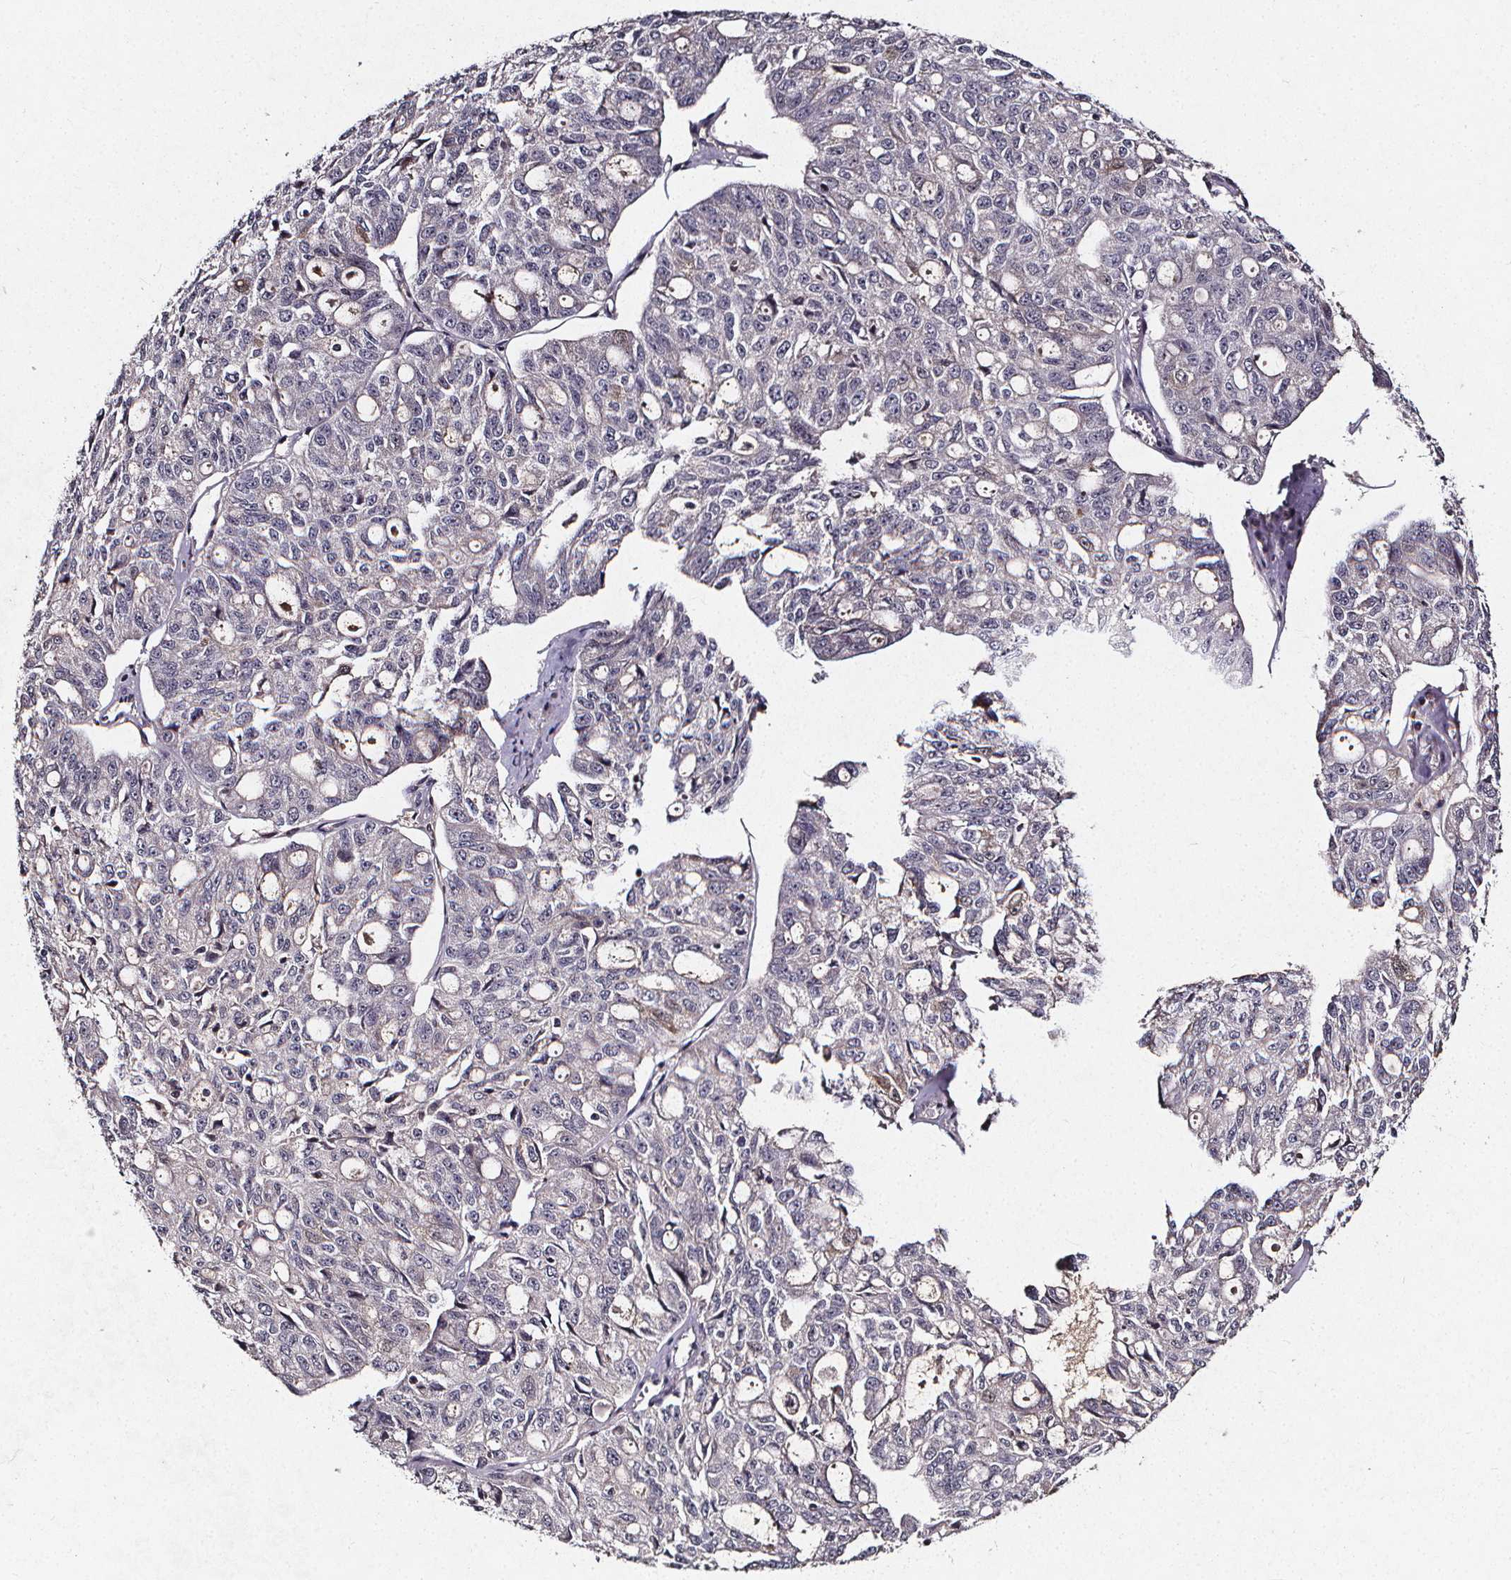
{"staining": {"intensity": "negative", "quantity": "none", "location": "none"}, "tissue": "ovarian cancer", "cell_type": "Tumor cells", "image_type": "cancer", "snomed": [{"axis": "morphology", "description": "Carcinoma, endometroid"}, {"axis": "topography", "description": "Ovary"}], "caption": "Human ovarian cancer (endometroid carcinoma) stained for a protein using immunohistochemistry reveals no positivity in tumor cells.", "gene": "SPAG8", "patient": {"sex": "female", "age": 65}}